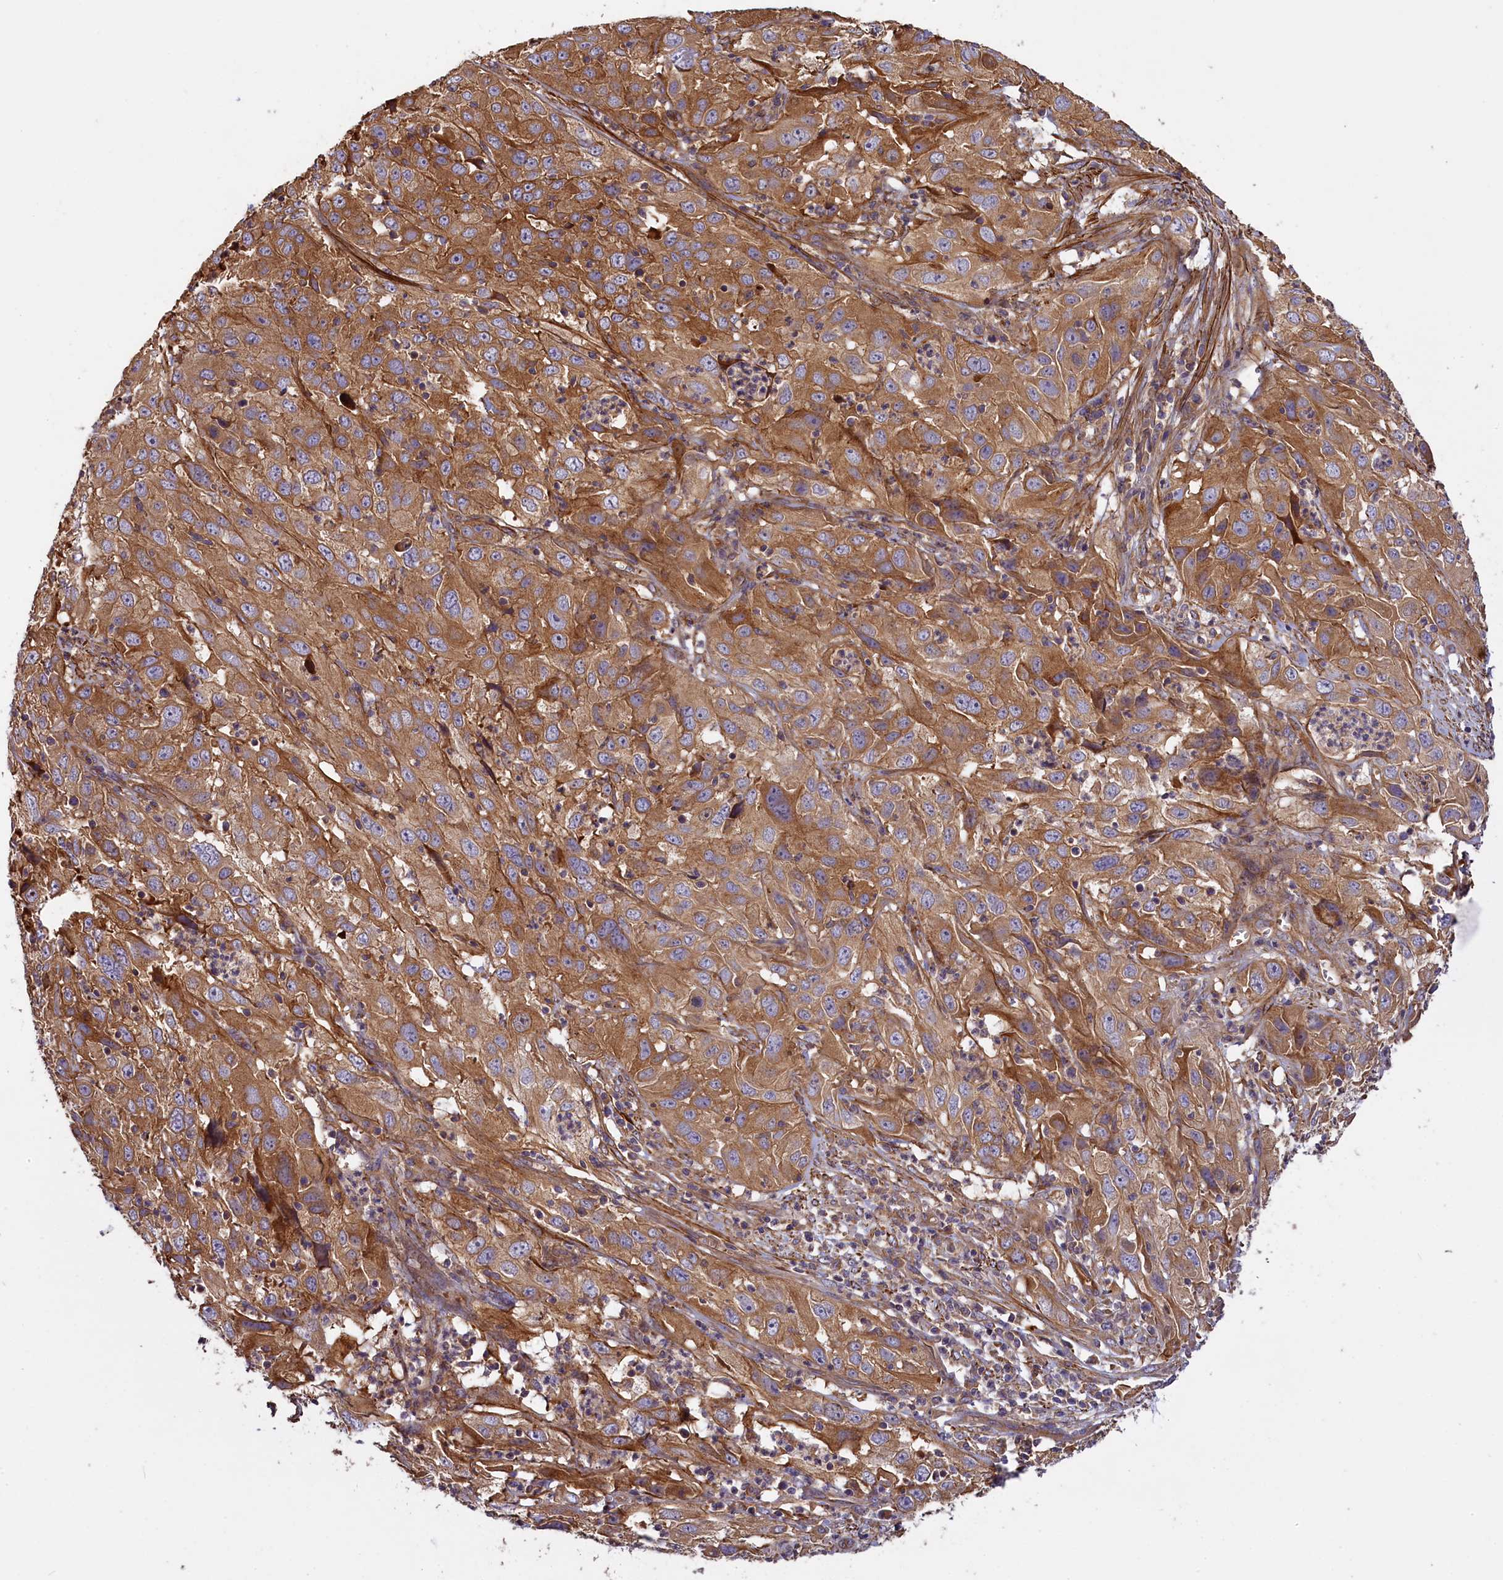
{"staining": {"intensity": "moderate", "quantity": ">75%", "location": "cytoplasmic/membranous"}, "tissue": "cervical cancer", "cell_type": "Tumor cells", "image_type": "cancer", "snomed": [{"axis": "morphology", "description": "Squamous cell carcinoma, NOS"}, {"axis": "topography", "description": "Cervix"}], "caption": "Brown immunohistochemical staining in cervical cancer reveals moderate cytoplasmic/membranous expression in approximately >75% of tumor cells.", "gene": "FUZ", "patient": {"sex": "female", "age": 32}}